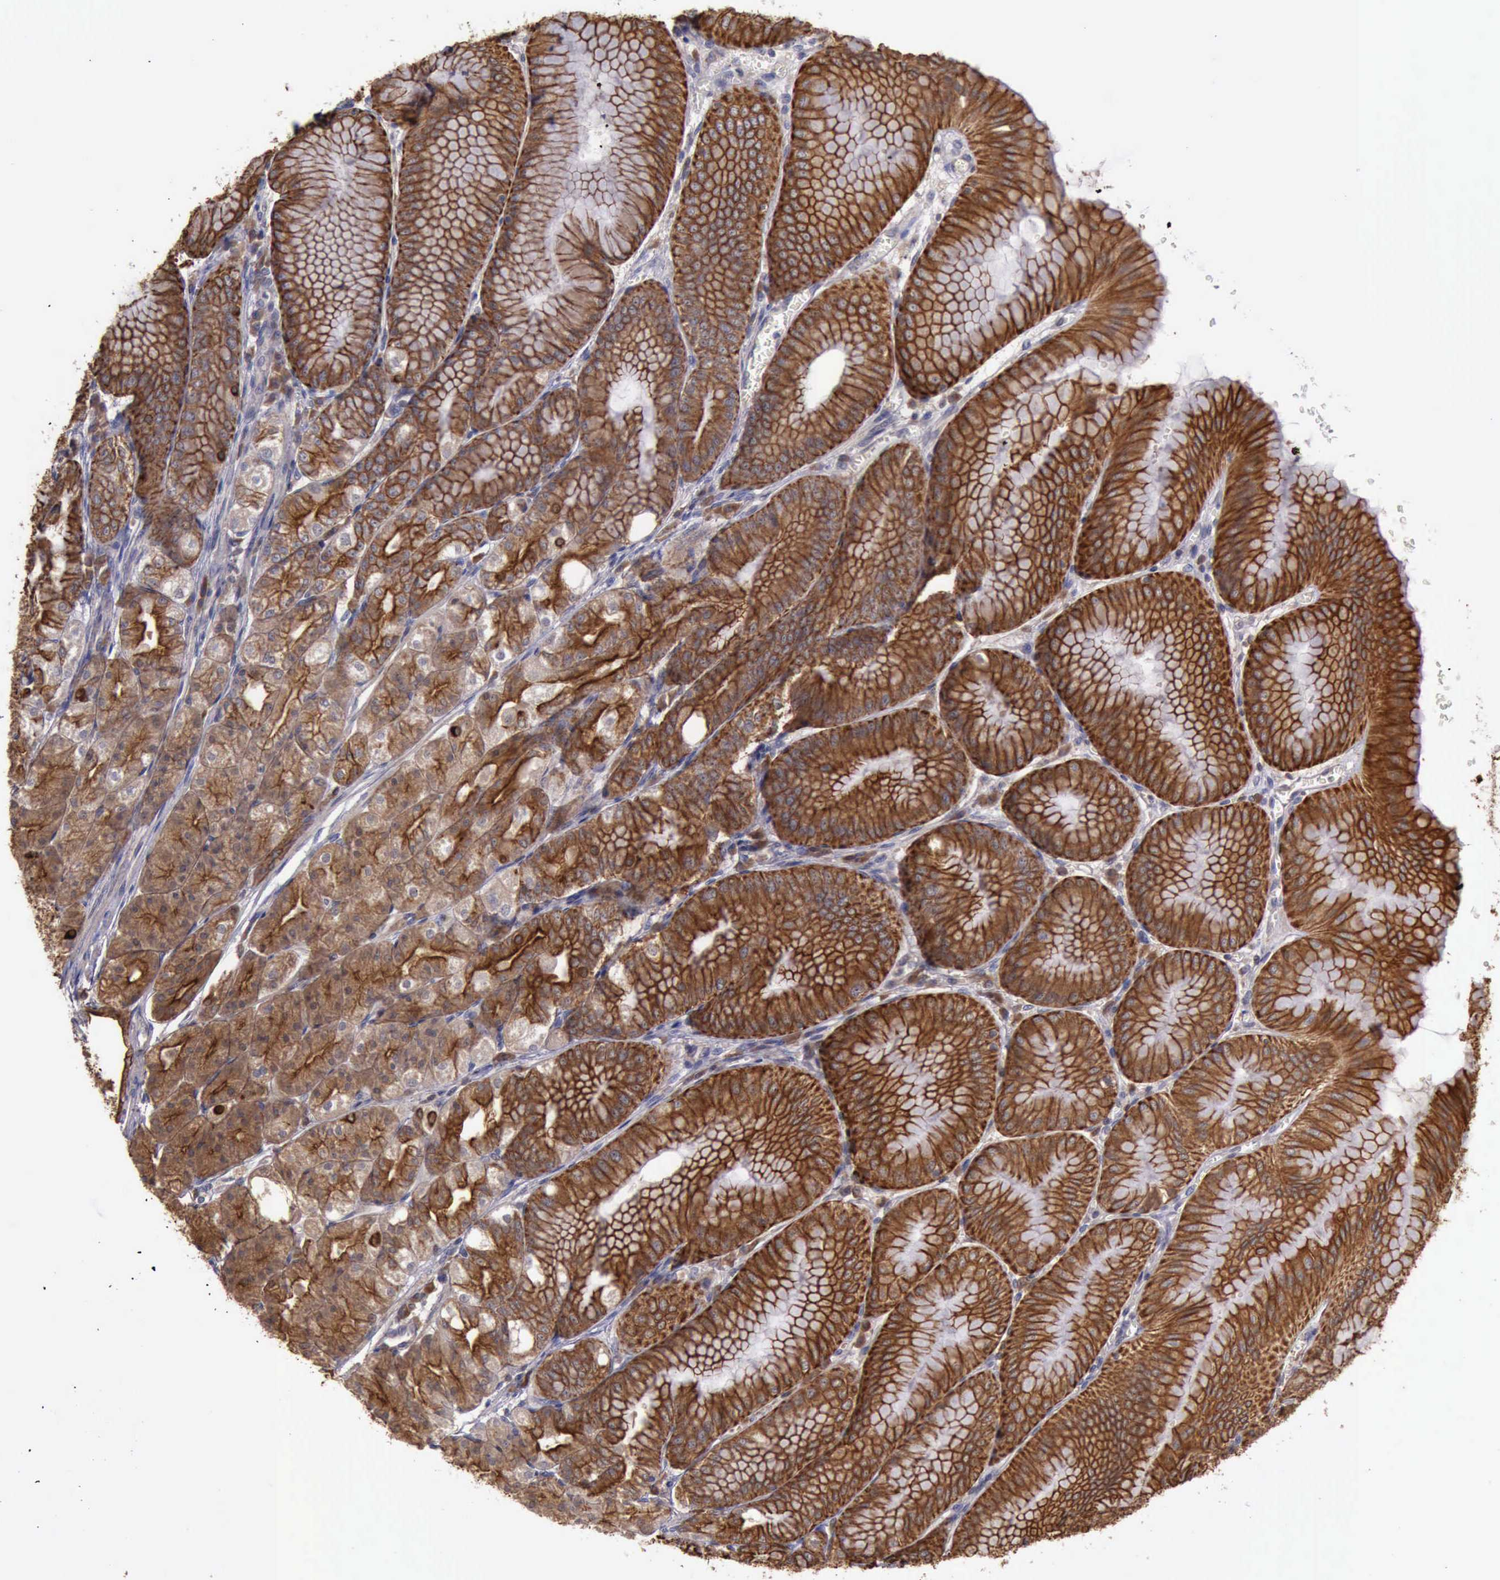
{"staining": {"intensity": "strong", "quantity": ">75%", "location": "cytoplasmic/membranous"}, "tissue": "stomach", "cell_type": "Glandular cells", "image_type": "normal", "snomed": [{"axis": "morphology", "description": "Normal tissue, NOS"}, {"axis": "topography", "description": "Stomach, lower"}], "caption": "Immunohistochemistry staining of unremarkable stomach, which exhibits high levels of strong cytoplasmic/membranous expression in about >75% of glandular cells indicating strong cytoplasmic/membranous protein expression. The staining was performed using DAB (brown) for protein detection and nuclei were counterstained in hematoxylin (blue).", "gene": "RAB39B", "patient": {"sex": "male", "age": 71}}